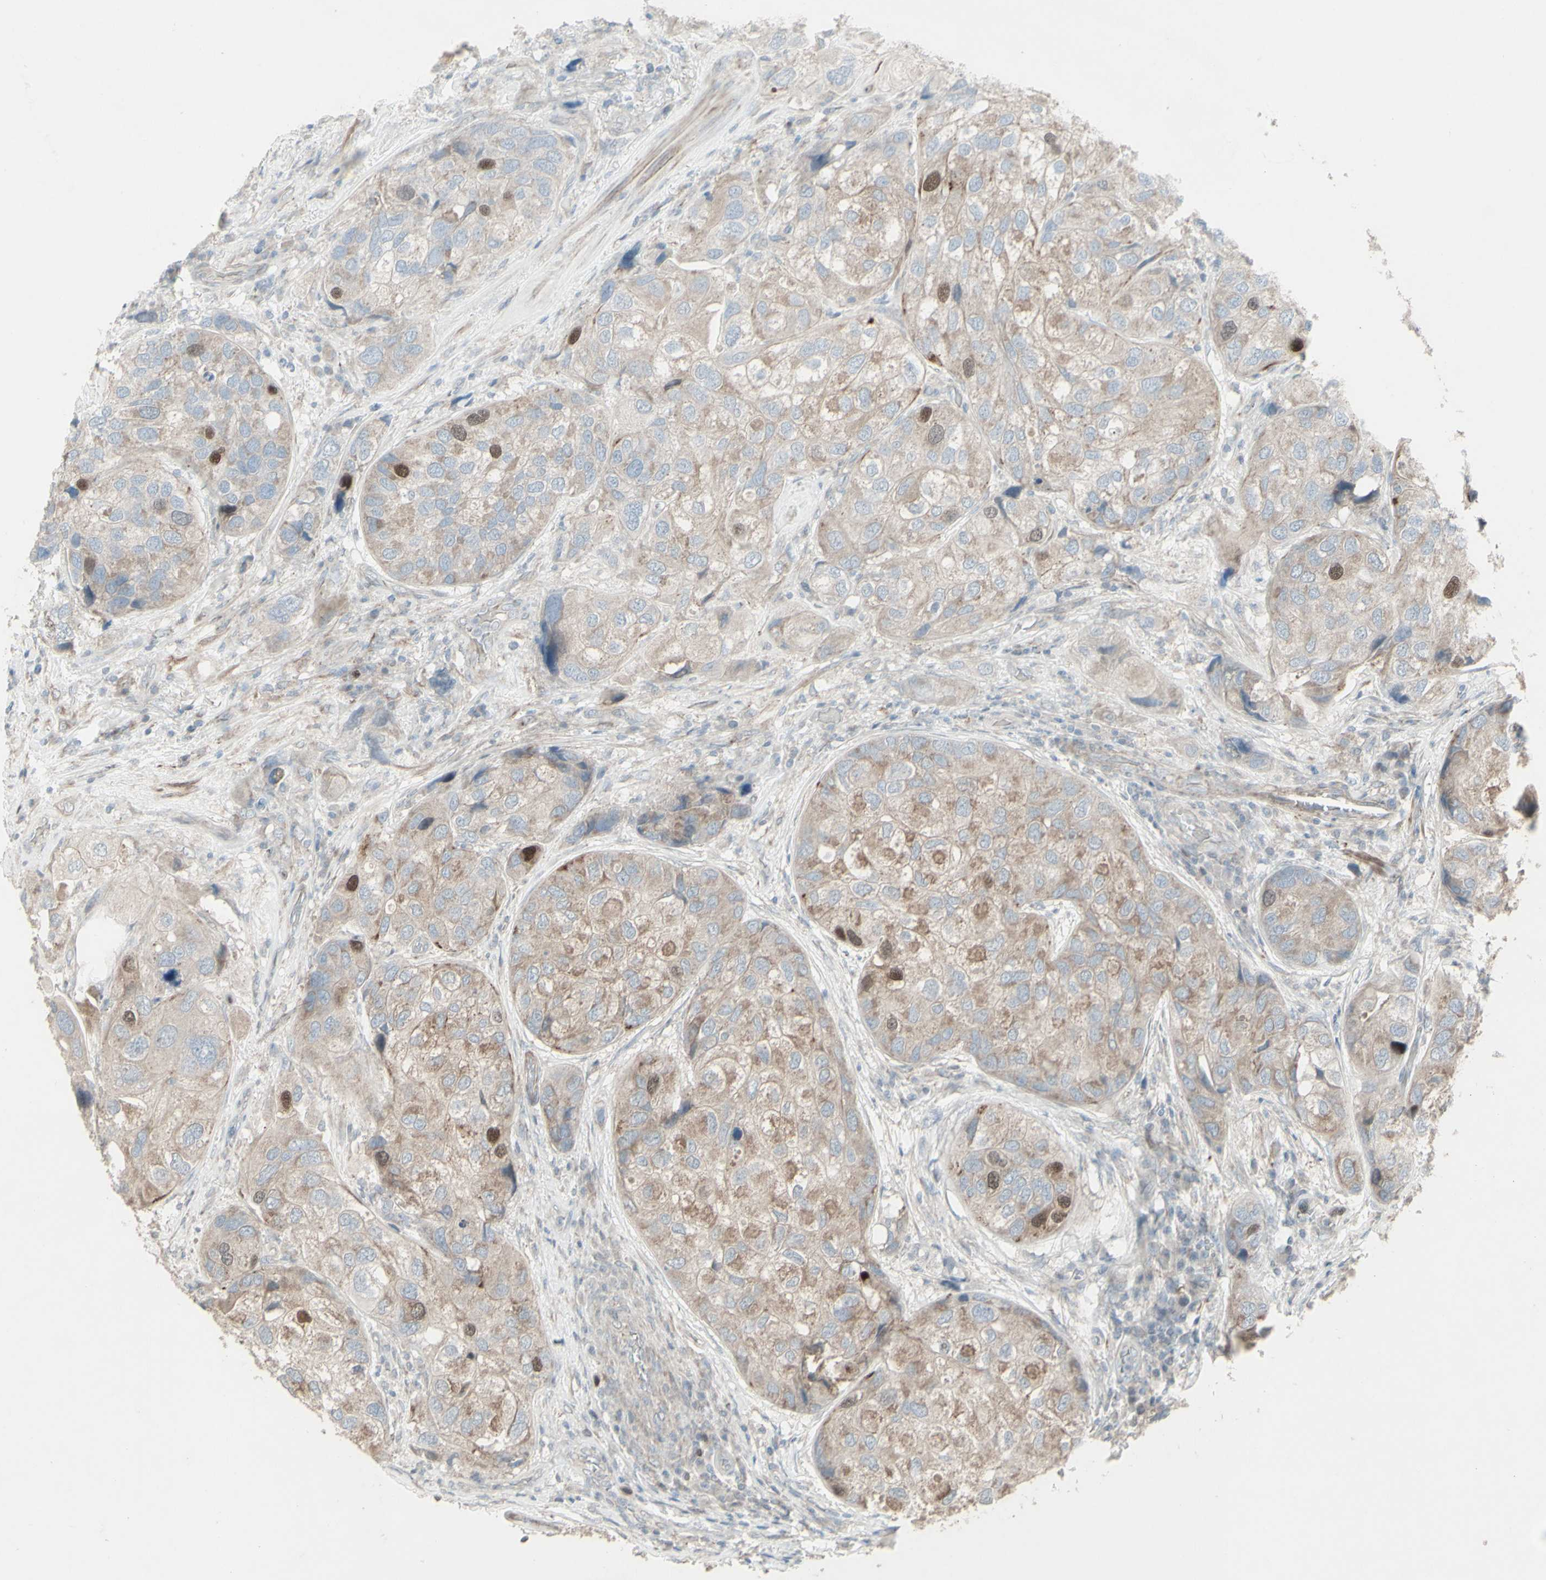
{"staining": {"intensity": "moderate", "quantity": "<25%", "location": "nuclear"}, "tissue": "urothelial cancer", "cell_type": "Tumor cells", "image_type": "cancer", "snomed": [{"axis": "morphology", "description": "Urothelial carcinoma, High grade"}, {"axis": "topography", "description": "Urinary bladder"}], "caption": "An immunohistochemistry (IHC) image of neoplastic tissue is shown. Protein staining in brown labels moderate nuclear positivity in urothelial cancer within tumor cells.", "gene": "GMNN", "patient": {"sex": "female", "age": 64}}